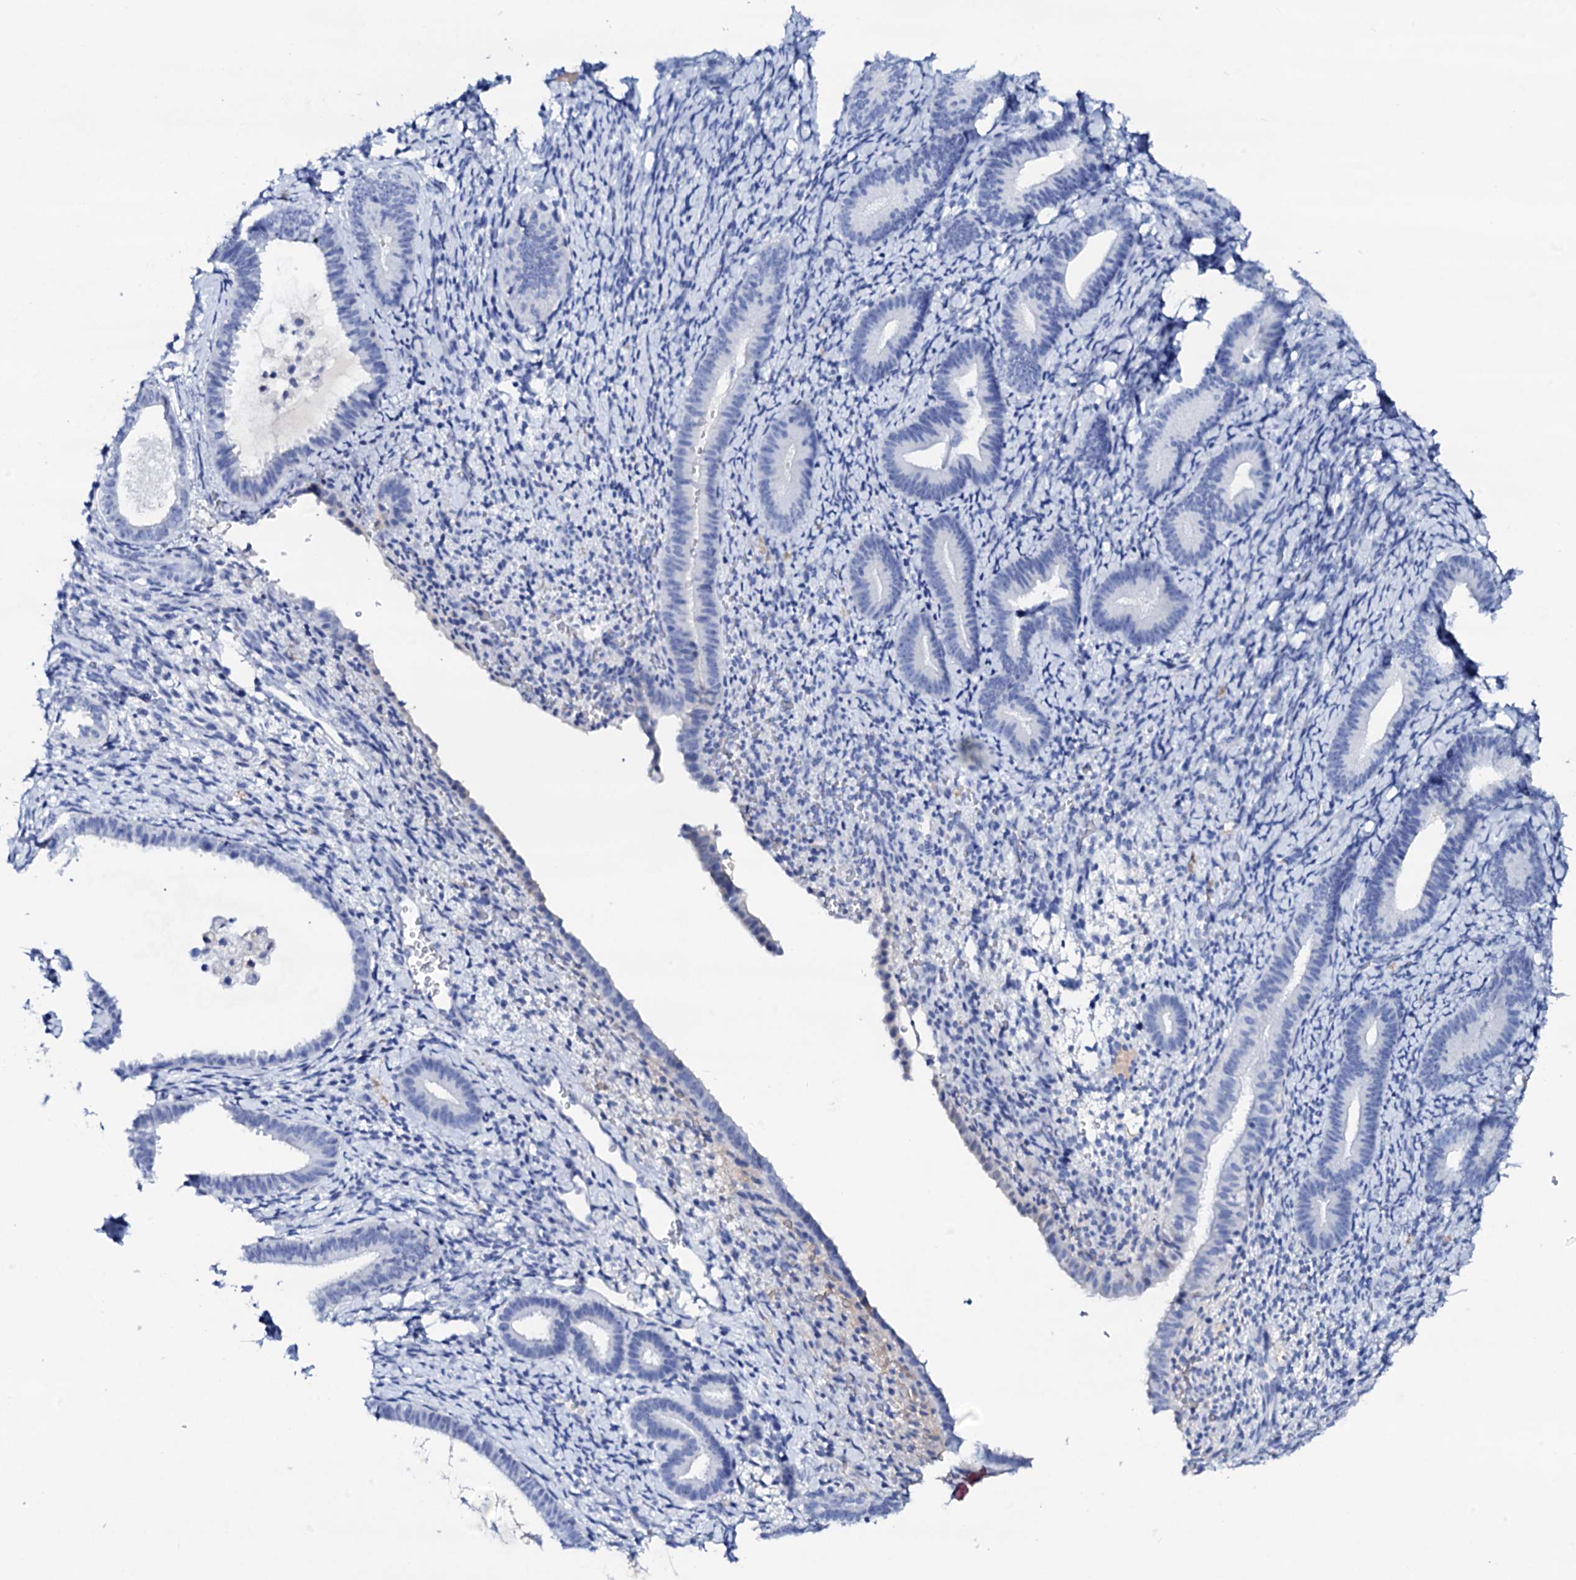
{"staining": {"intensity": "negative", "quantity": "none", "location": "none"}, "tissue": "endometrium", "cell_type": "Cells in endometrial stroma", "image_type": "normal", "snomed": [{"axis": "morphology", "description": "Normal tissue, NOS"}, {"axis": "topography", "description": "Endometrium"}], "caption": "Endometrium was stained to show a protein in brown. There is no significant positivity in cells in endometrial stroma. (DAB (3,3'-diaminobenzidine) immunohistochemistry (IHC), high magnification).", "gene": "FBXL16", "patient": {"sex": "female", "age": 65}}